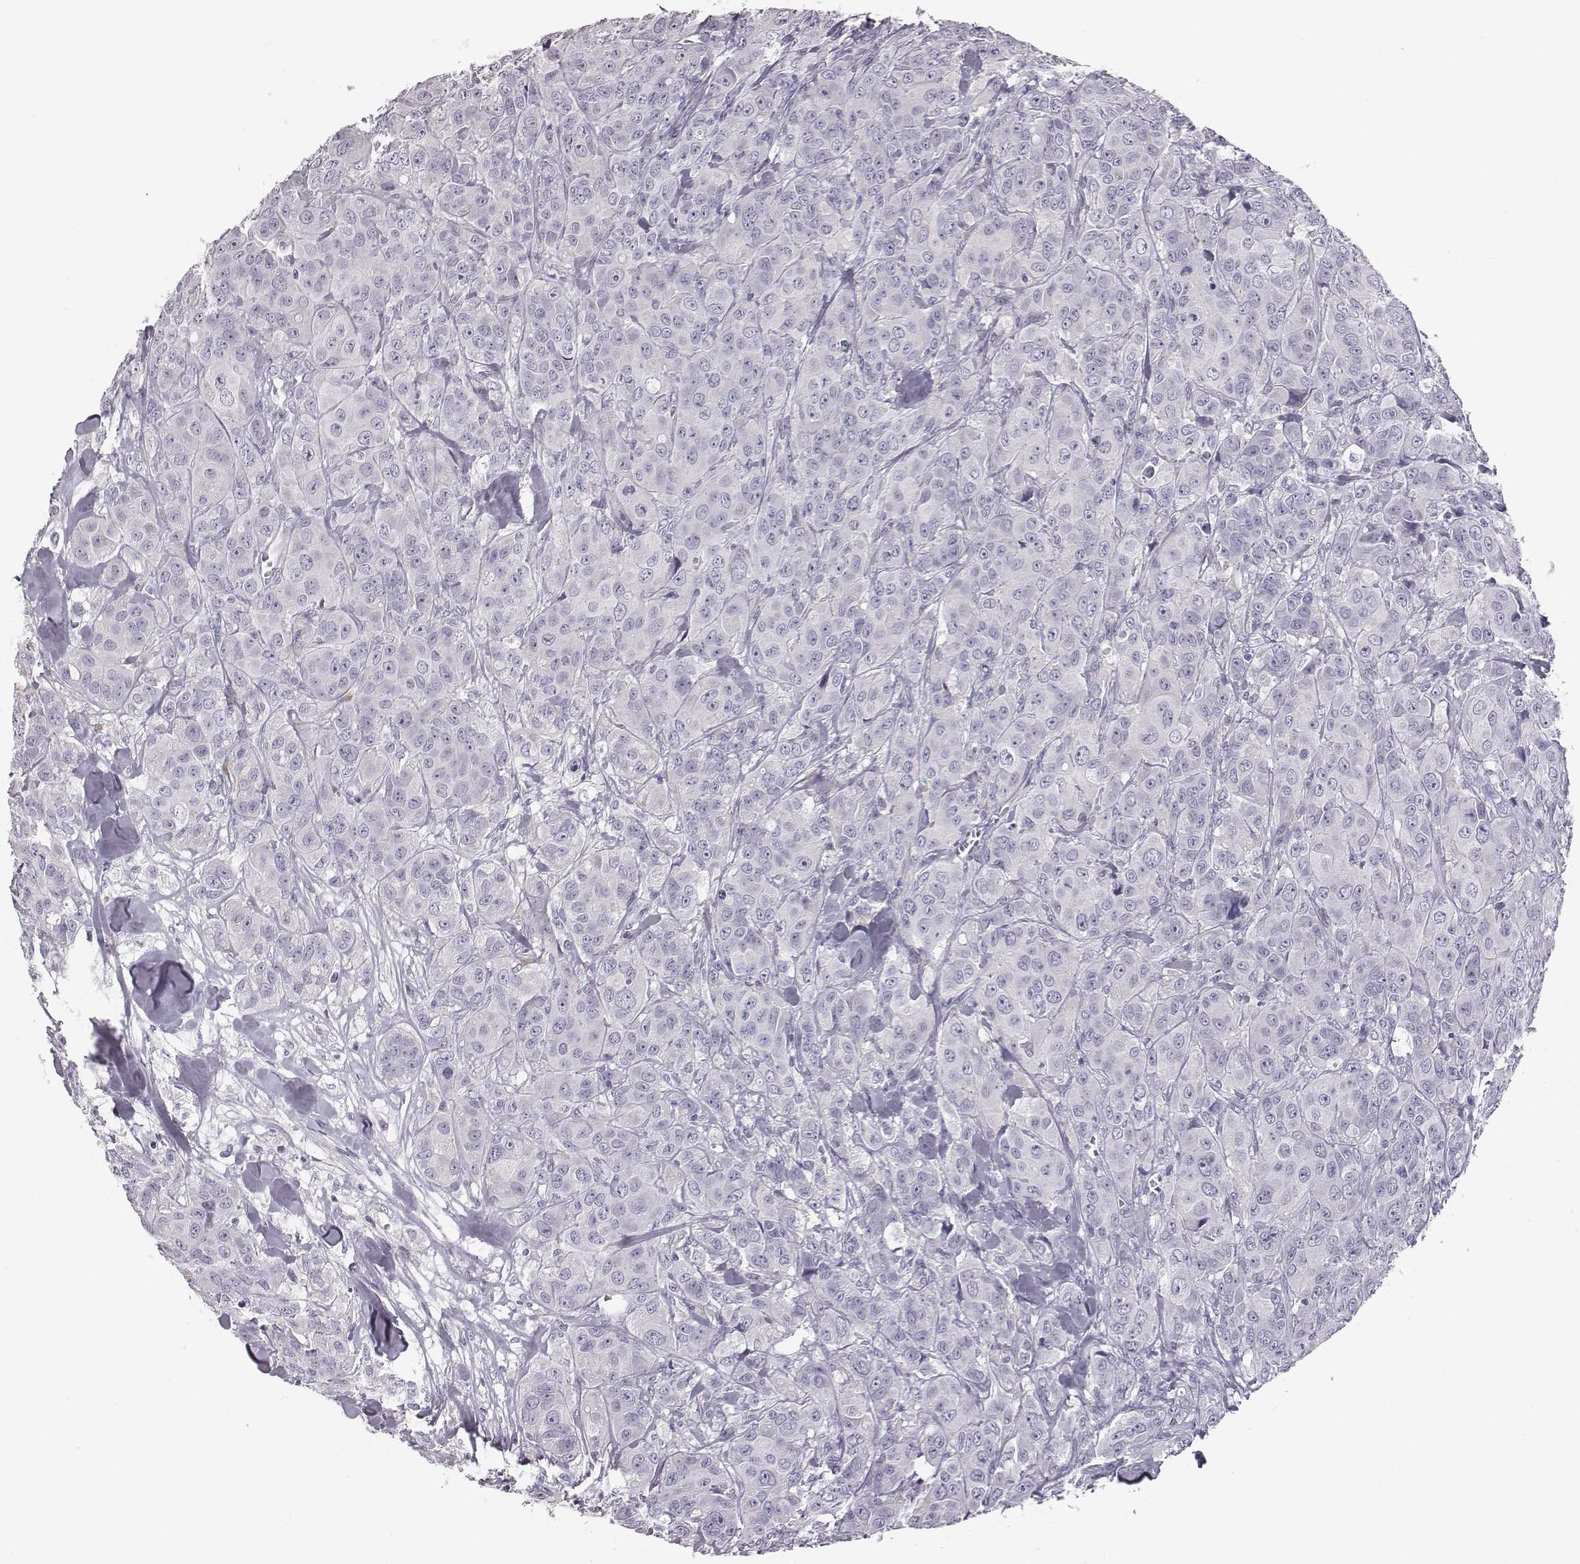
{"staining": {"intensity": "negative", "quantity": "none", "location": "none"}, "tissue": "breast cancer", "cell_type": "Tumor cells", "image_type": "cancer", "snomed": [{"axis": "morphology", "description": "Duct carcinoma"}, {"axis": "topography", "description": "Breast"}], "caption": "The image displays no staining of tumor cells in breast cancer. (Brightfield microscopy of DAB IHC at high magnification).", "gene": "GUCA1A", "patient": {"sex": "female", "age": 43}}